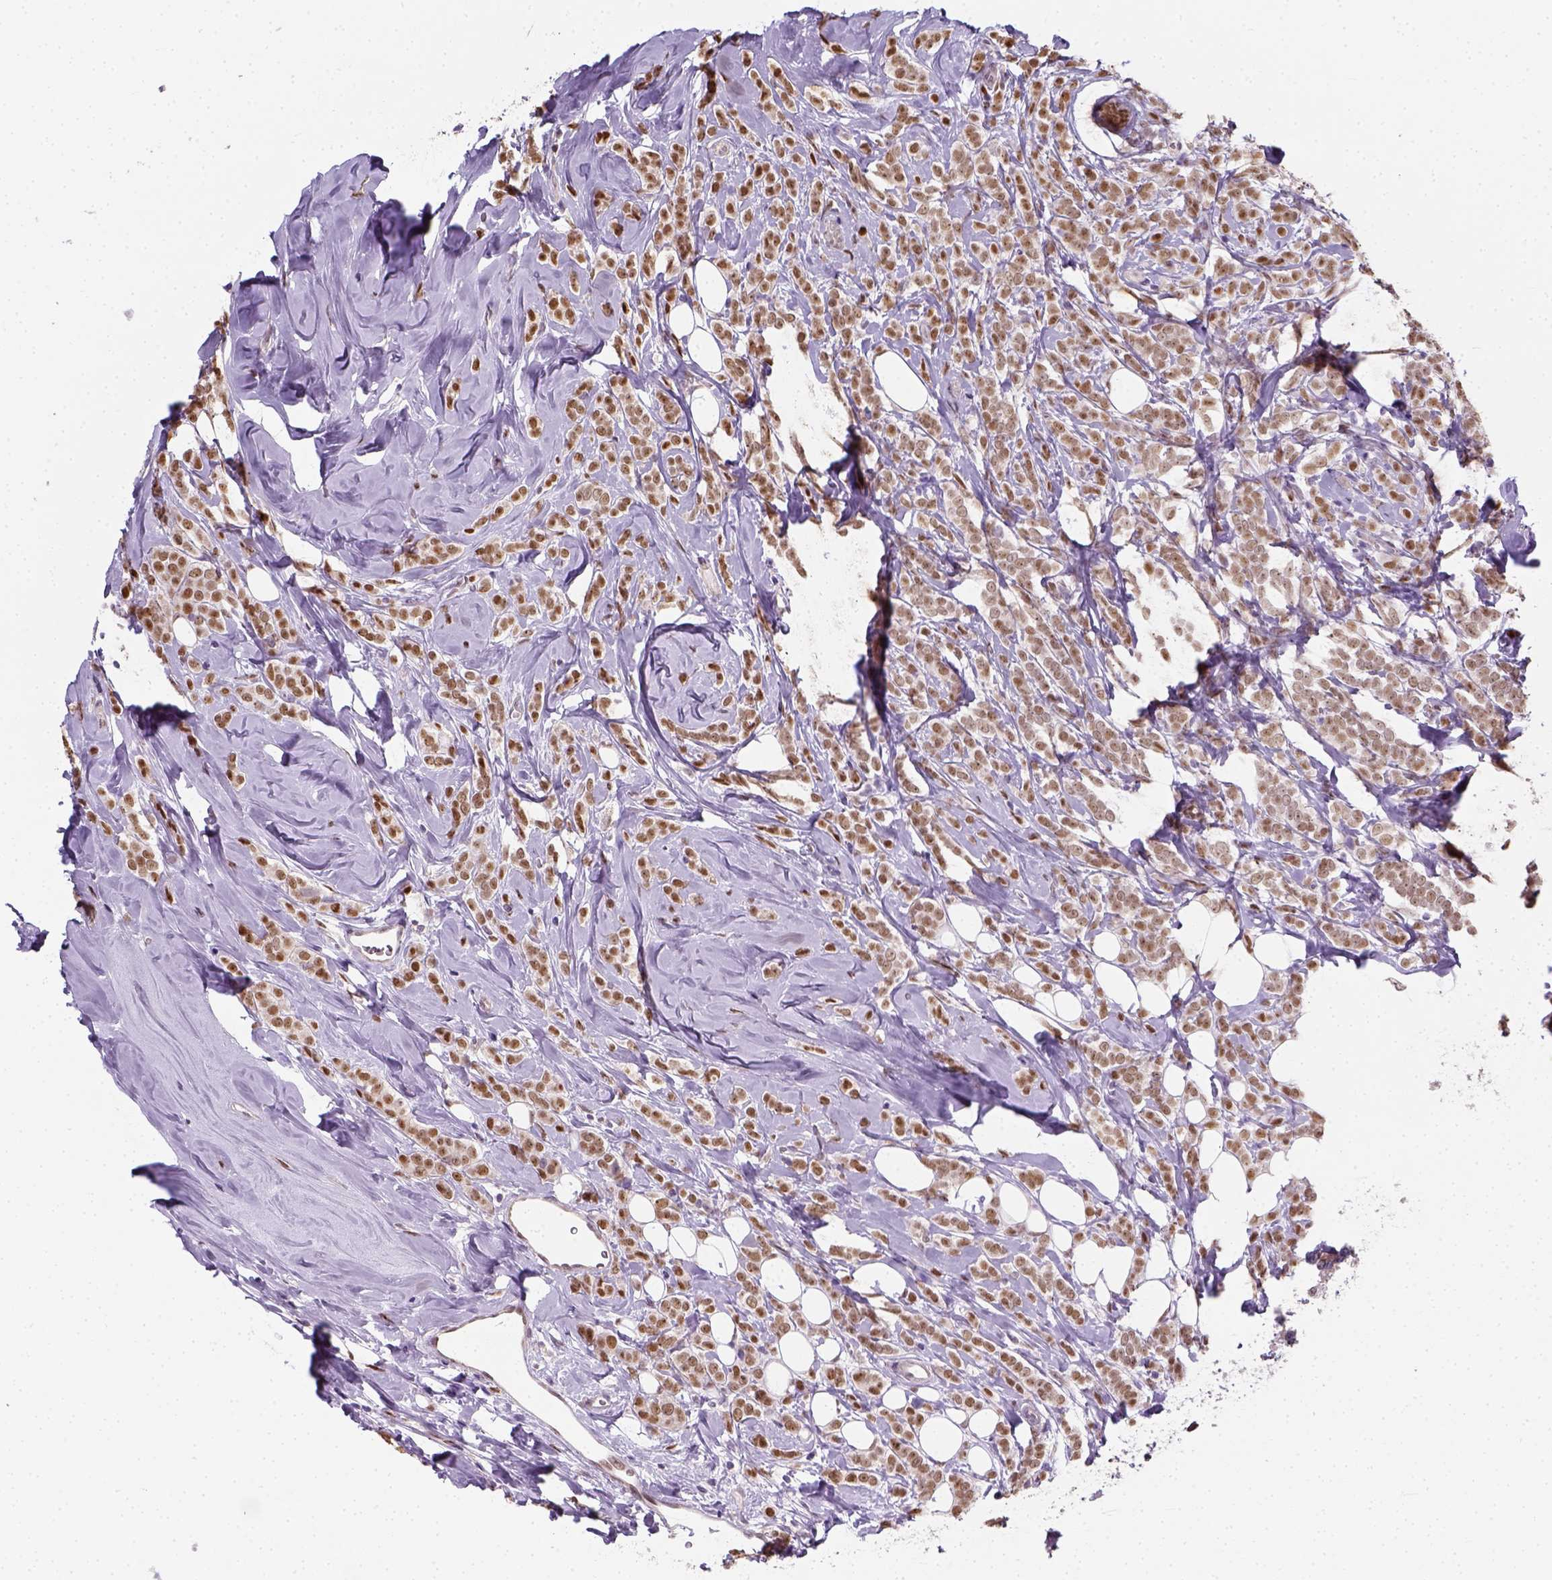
{"staining": {"intensity": "moderate", "quantity": ">75%", "location": "nuclear"}, "tissue": "breast cancer", "cell_type": "Tumor cells", "image_type": "cancer", "snomed": [{"axis": "morphology", "description": "Lobular carcinoma"}, {"axis": "topography", "description": "Breast"}], "caption": "Immunohistochemistry (DAB) staining of human breast lobular carcinoma demonstrates moderate nuclear protein positivity in approximately >75% of tumor cells.", "gene": "C1orf112", "patient": {"sex": "female", "age": 49}}